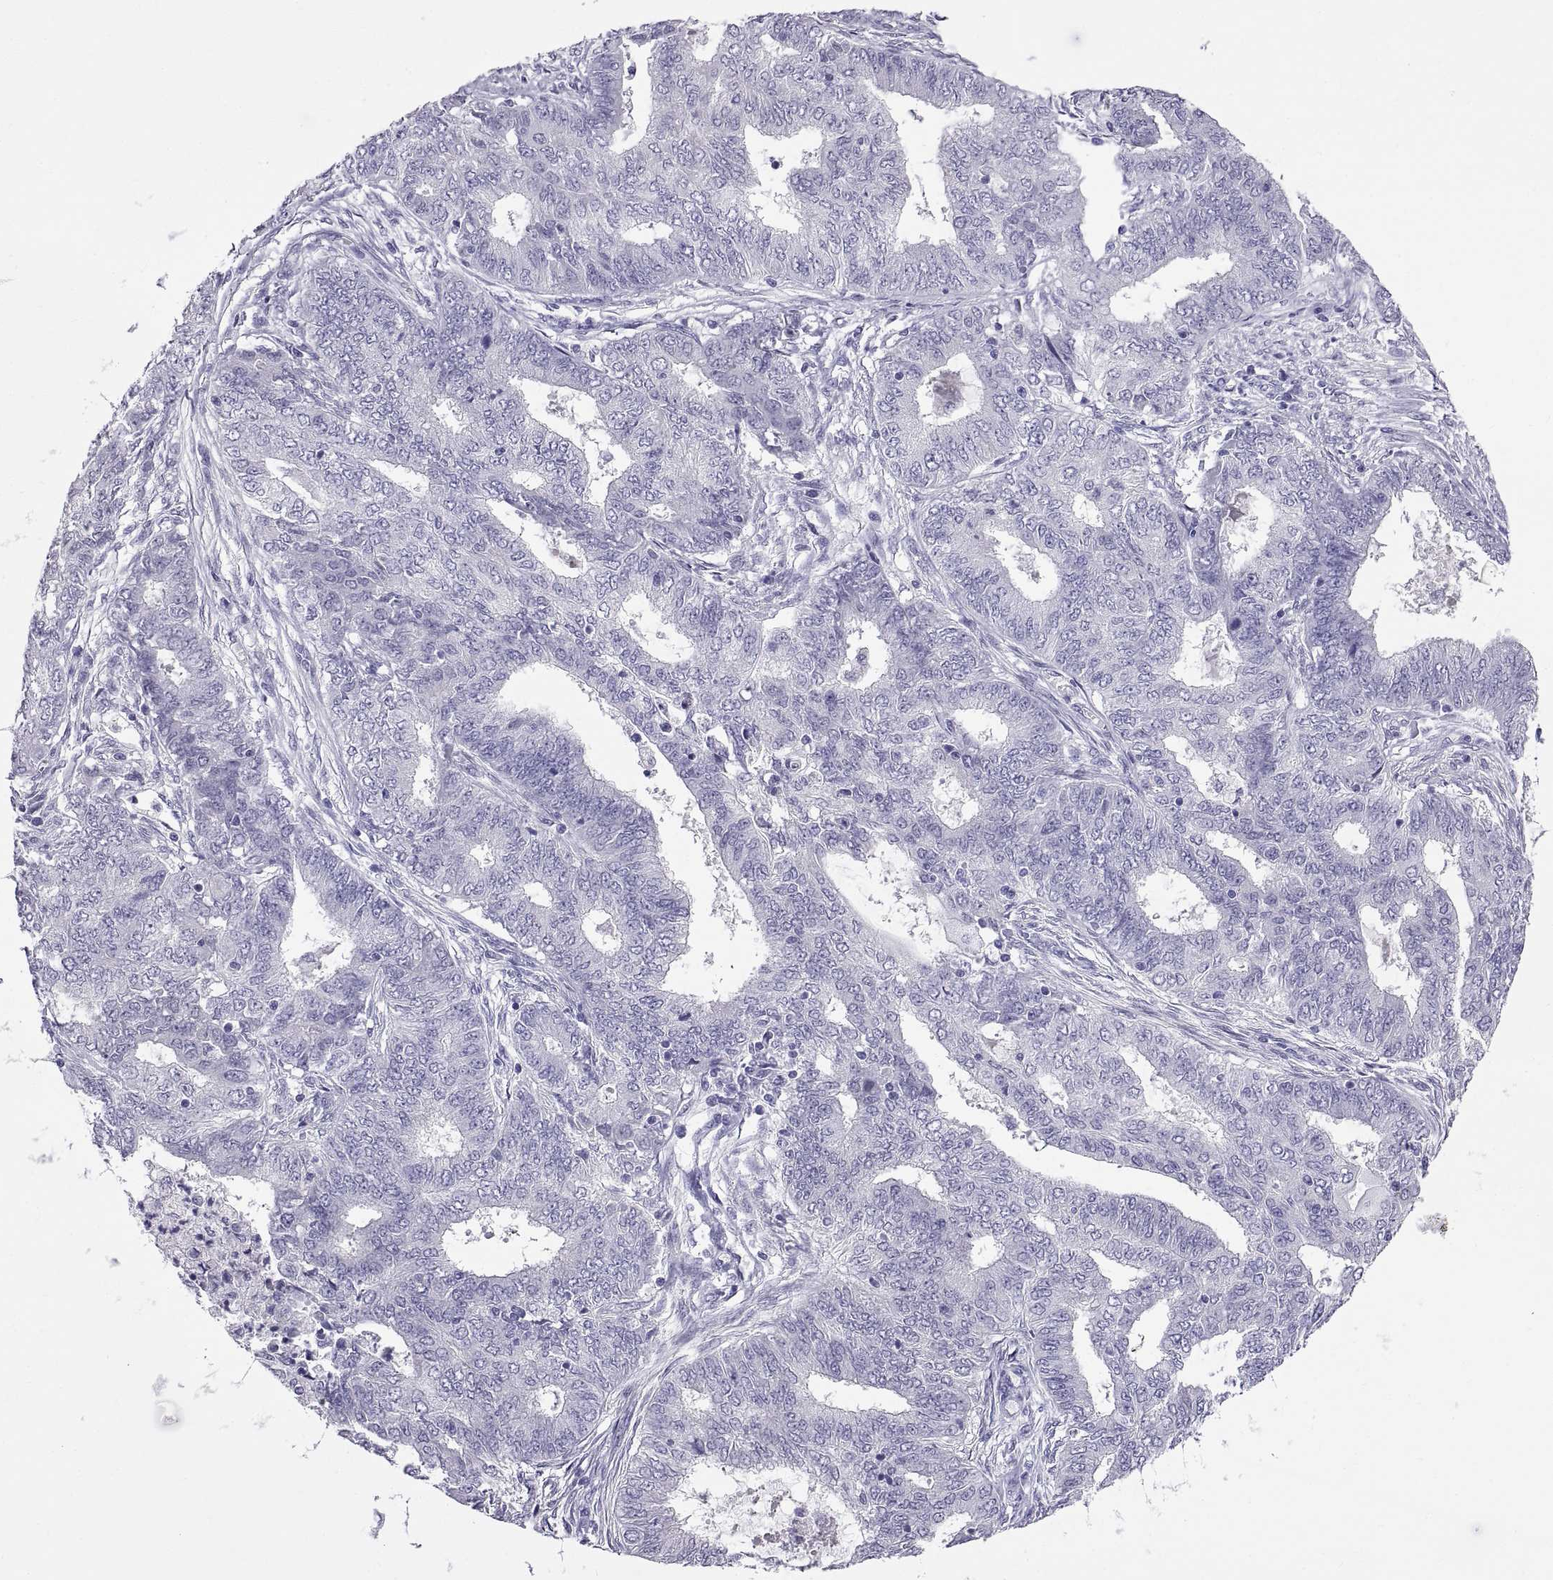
{"staining": {"intensity": "negative", "quantity": "none", "location": "none"}, "tissue": "endometrial cancer", "cell_type": "Tumor cells", "image_type": "cancer", "snomed": [{"axis": "morphology", "description": "Adenocarcinoma, NOS"}, {"axis": "topography", "description": "Endometrium"}], "caption": "A micrograph of human endometrial adenocarcinoma is negative for staining in tumor cells.", "gene": "SPDYE1", "patient": {"sex": "female", "age": 62}}